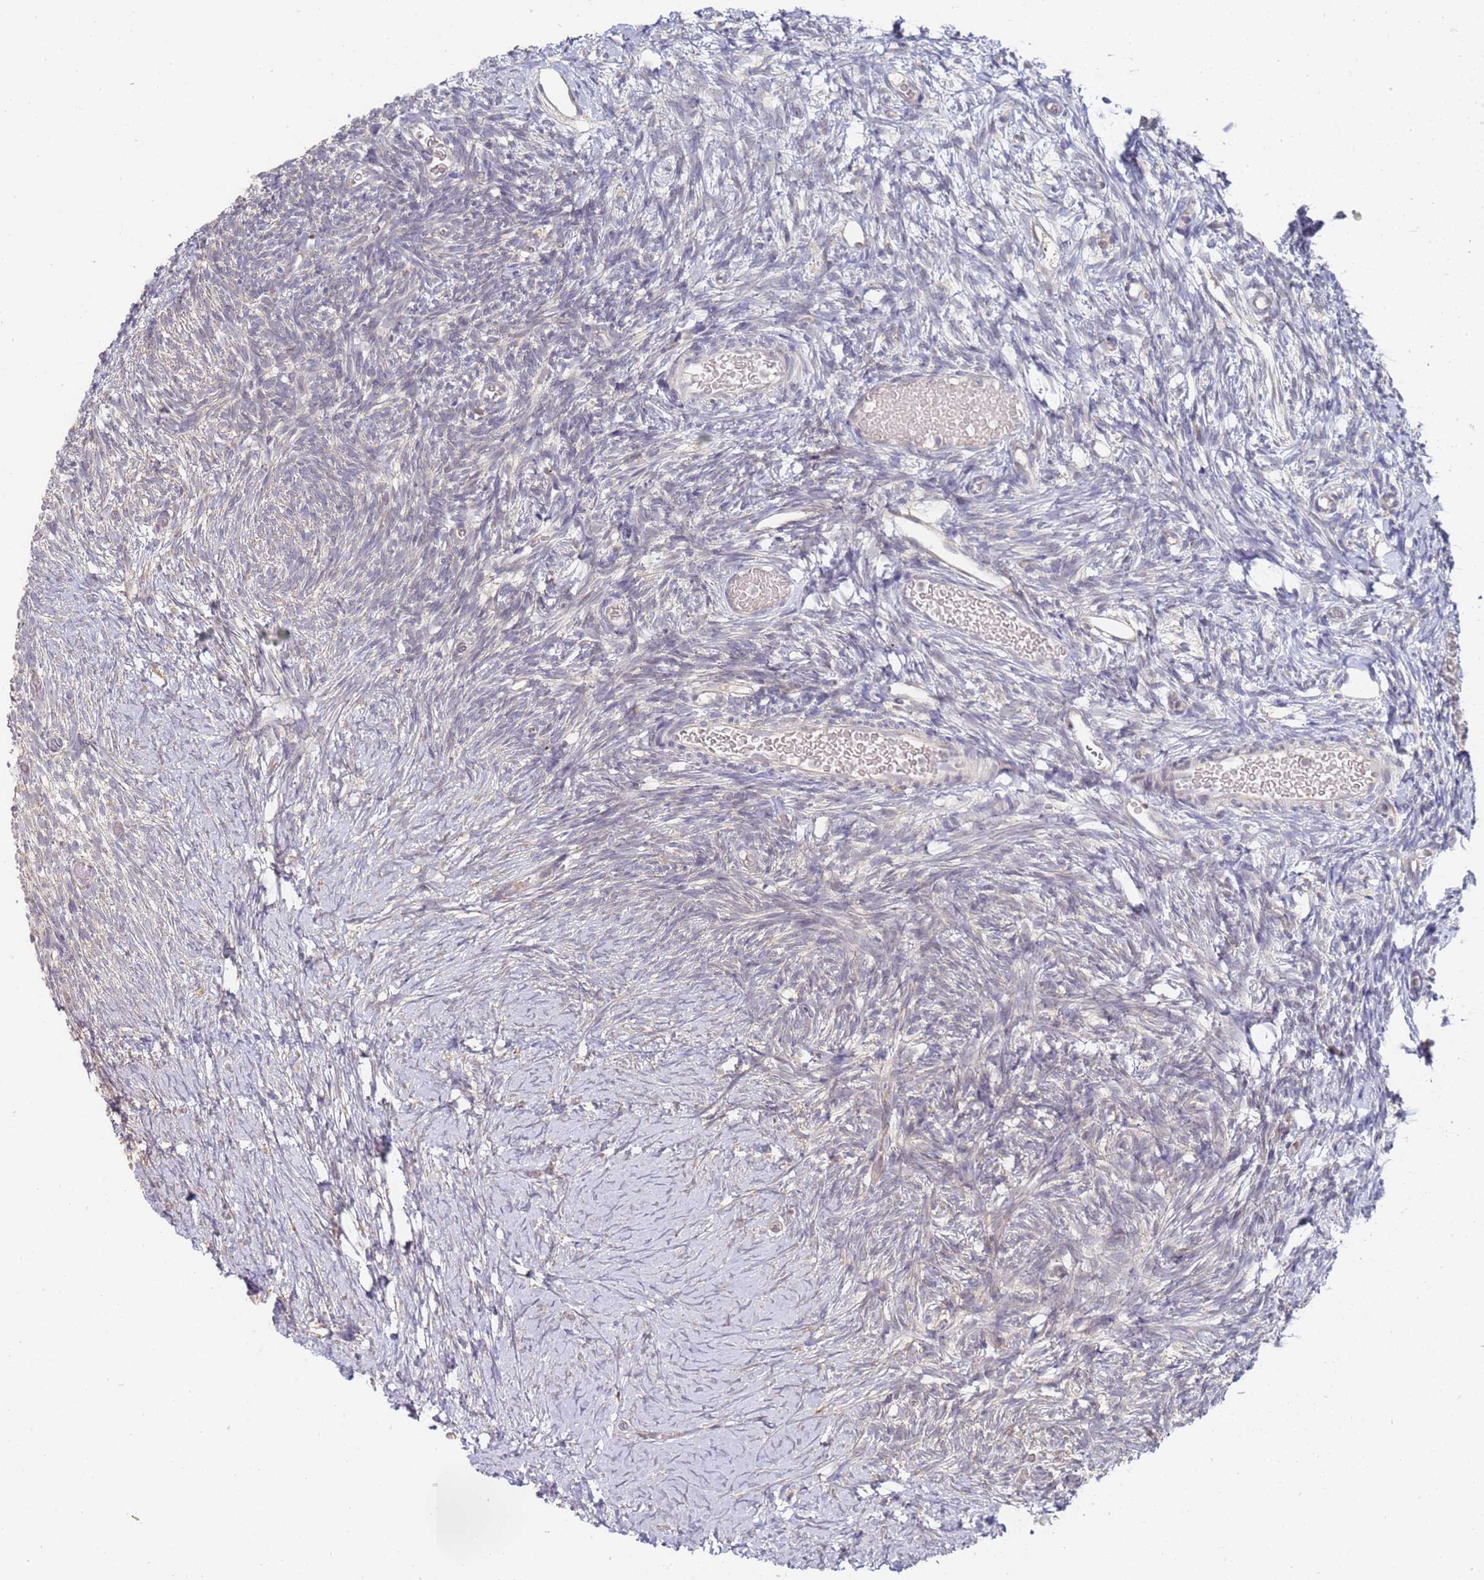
{"staining": {"intensity": "negative", "quantity": "none", "location": "none"}, "tissue": "ovary", "cell_type": "Ovarian stroma cells", "image_type": "normal", "snomed": [{"axis": "morphology", "description": "Normal tissue, NOS"}, {"axis": "topography", "description": "Ovary"}], "caption": "Immunohistochemistry histopathology image of benign ovary: ovary stained with DAB (3,3'-diaminobenzidine) reveals no significant protein positivity in ovarian stroma cells.", "gene": "VRK2", "patient": {"sex": "female", "age": 39}}